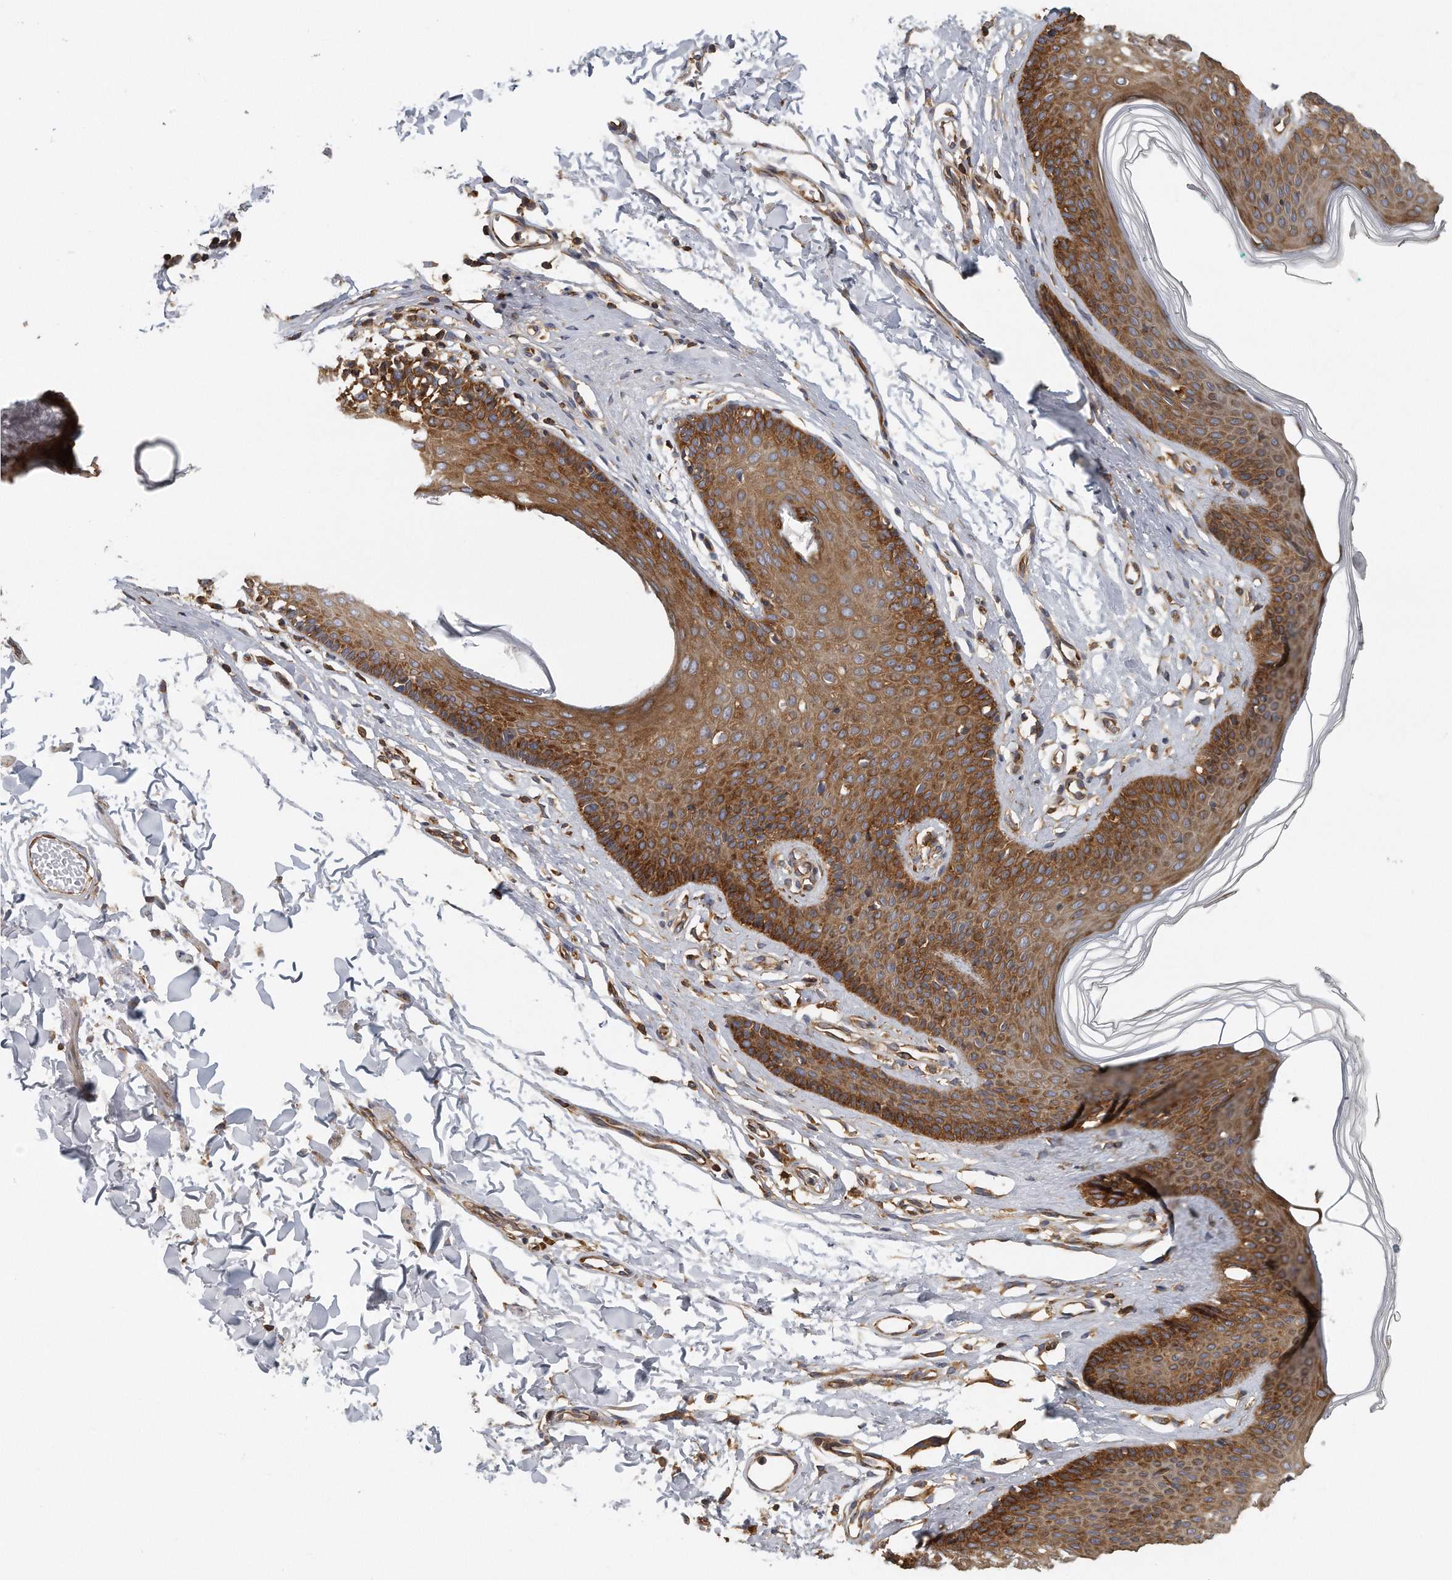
{"staining": {"intensity": "strong", "quantity": ">75%", "location": "cytoplasmic/membranous"}, "tissue": "skin", "cell_type": "Epidermal cells", "image_type": "normal", "snomed": [{"axis": "morphology", "description": "Normal tissue, NOS"}, {"axis": "morphology", "description": "Squamous cell carcinoma, NOS"}, {"axis": "topography", "description": "Vulva"}], "caption": "Protein expression analysis of normal skin shows strong cytoplasmic/membranous positivity in about >75% of epidermal cells.", "gene": "EIF3I", "patient": {"sex": "female", "age": 85}}